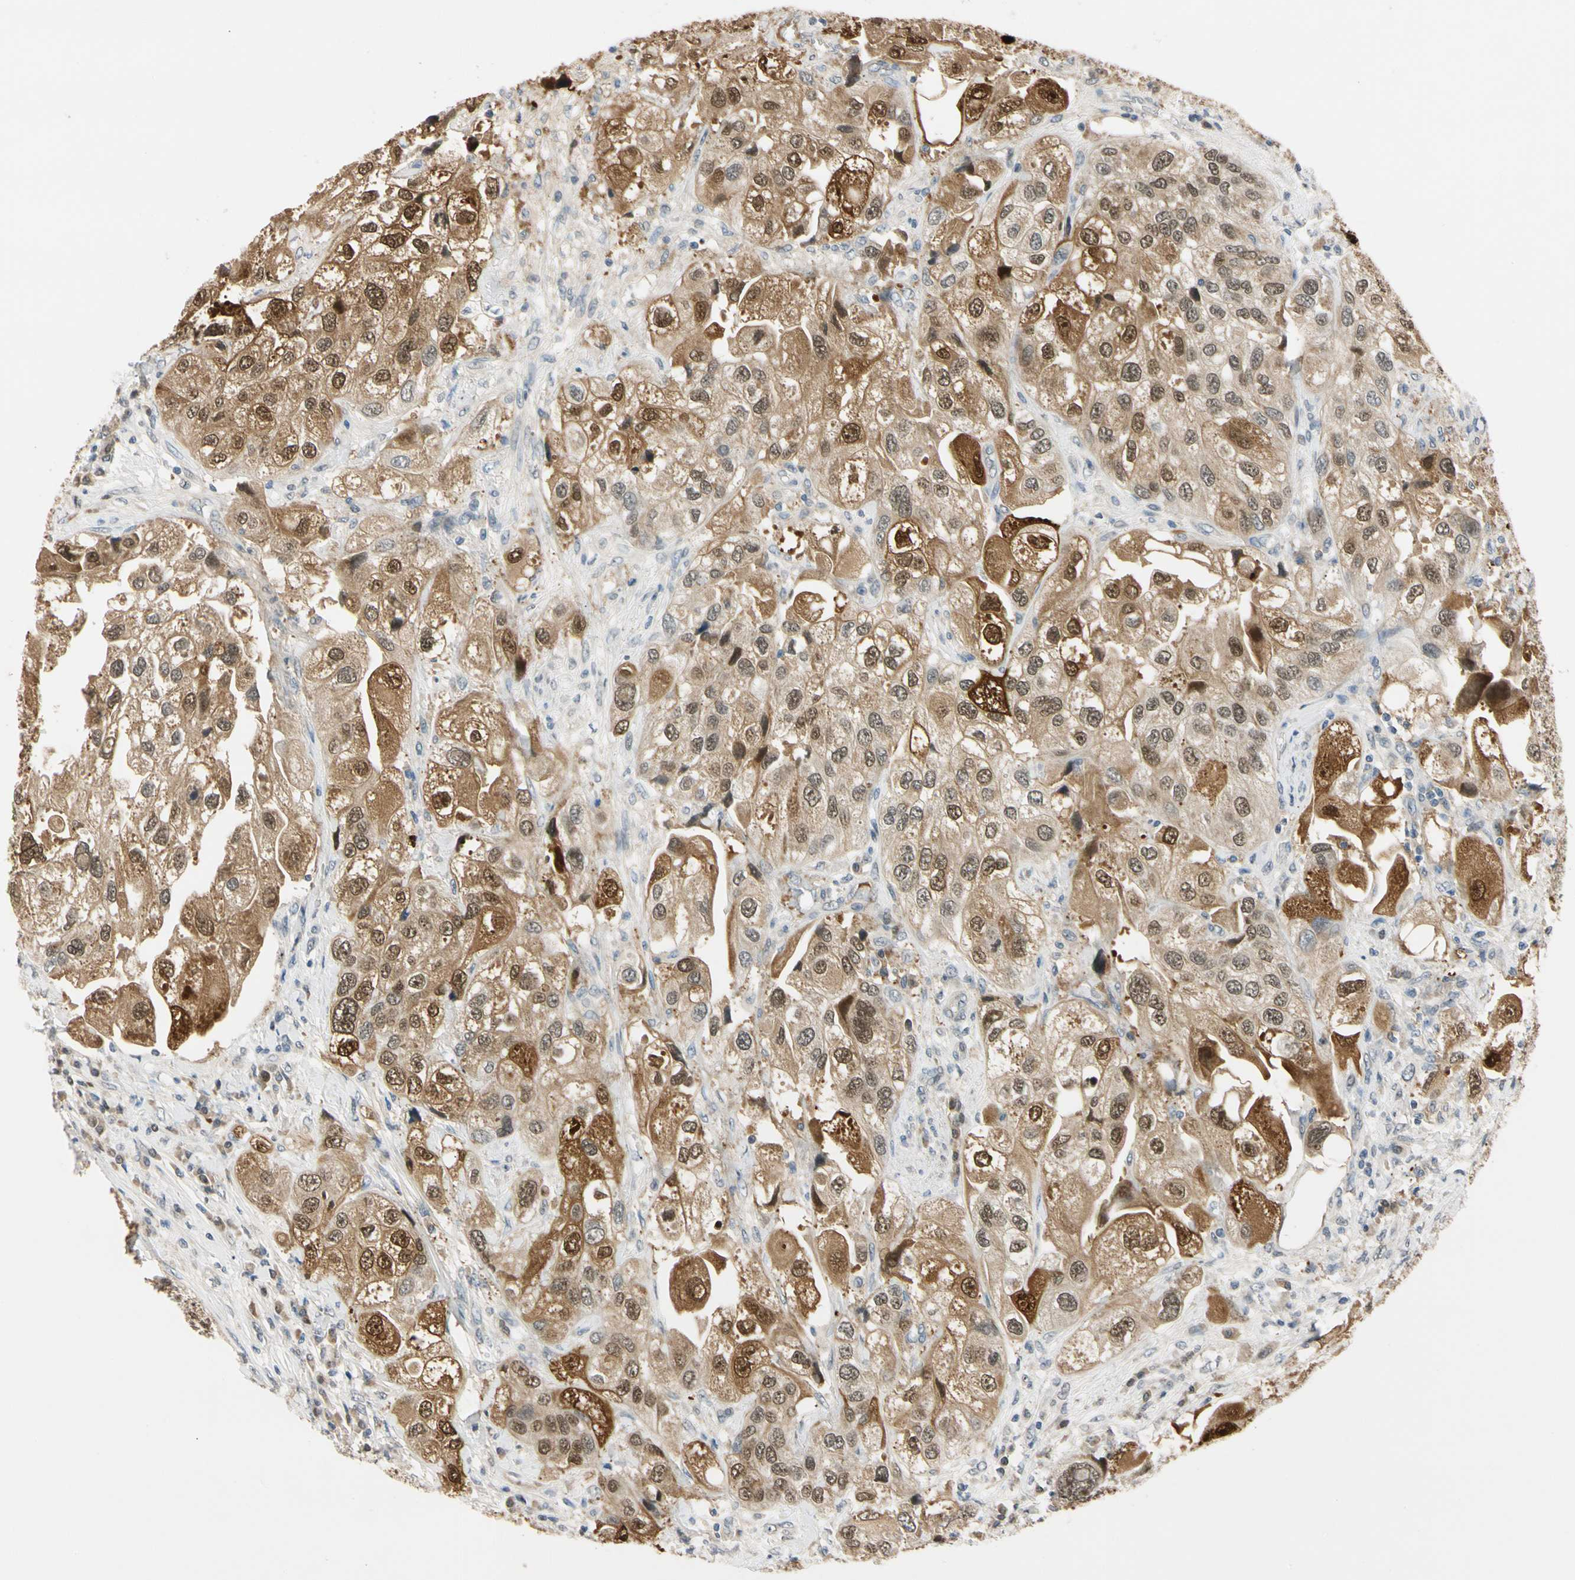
{"staining": {"intensity": "strong", "quantity": ">75%", "location": "cytoplasmic/membranous,nuclear"}, "tissue": "urothelial cancer", "cell_type": "Tumor cells", "image_type": "cancer", "snomed": [{"axis": "morphology", "description": "Urothelial carcinoma, High grade"}, {"axis": "topography", "description": "Urinary bladder"}], "caption": "Immunohistochemistry (IHC) (DAB) staining of urothelial cancer exhibits strong cytoplasmic/membranous and nuclear protein staining in approximately >75% of tumor cells.", "gene": "RIOX2", "patient": {"sex": "female", "age": 64}}